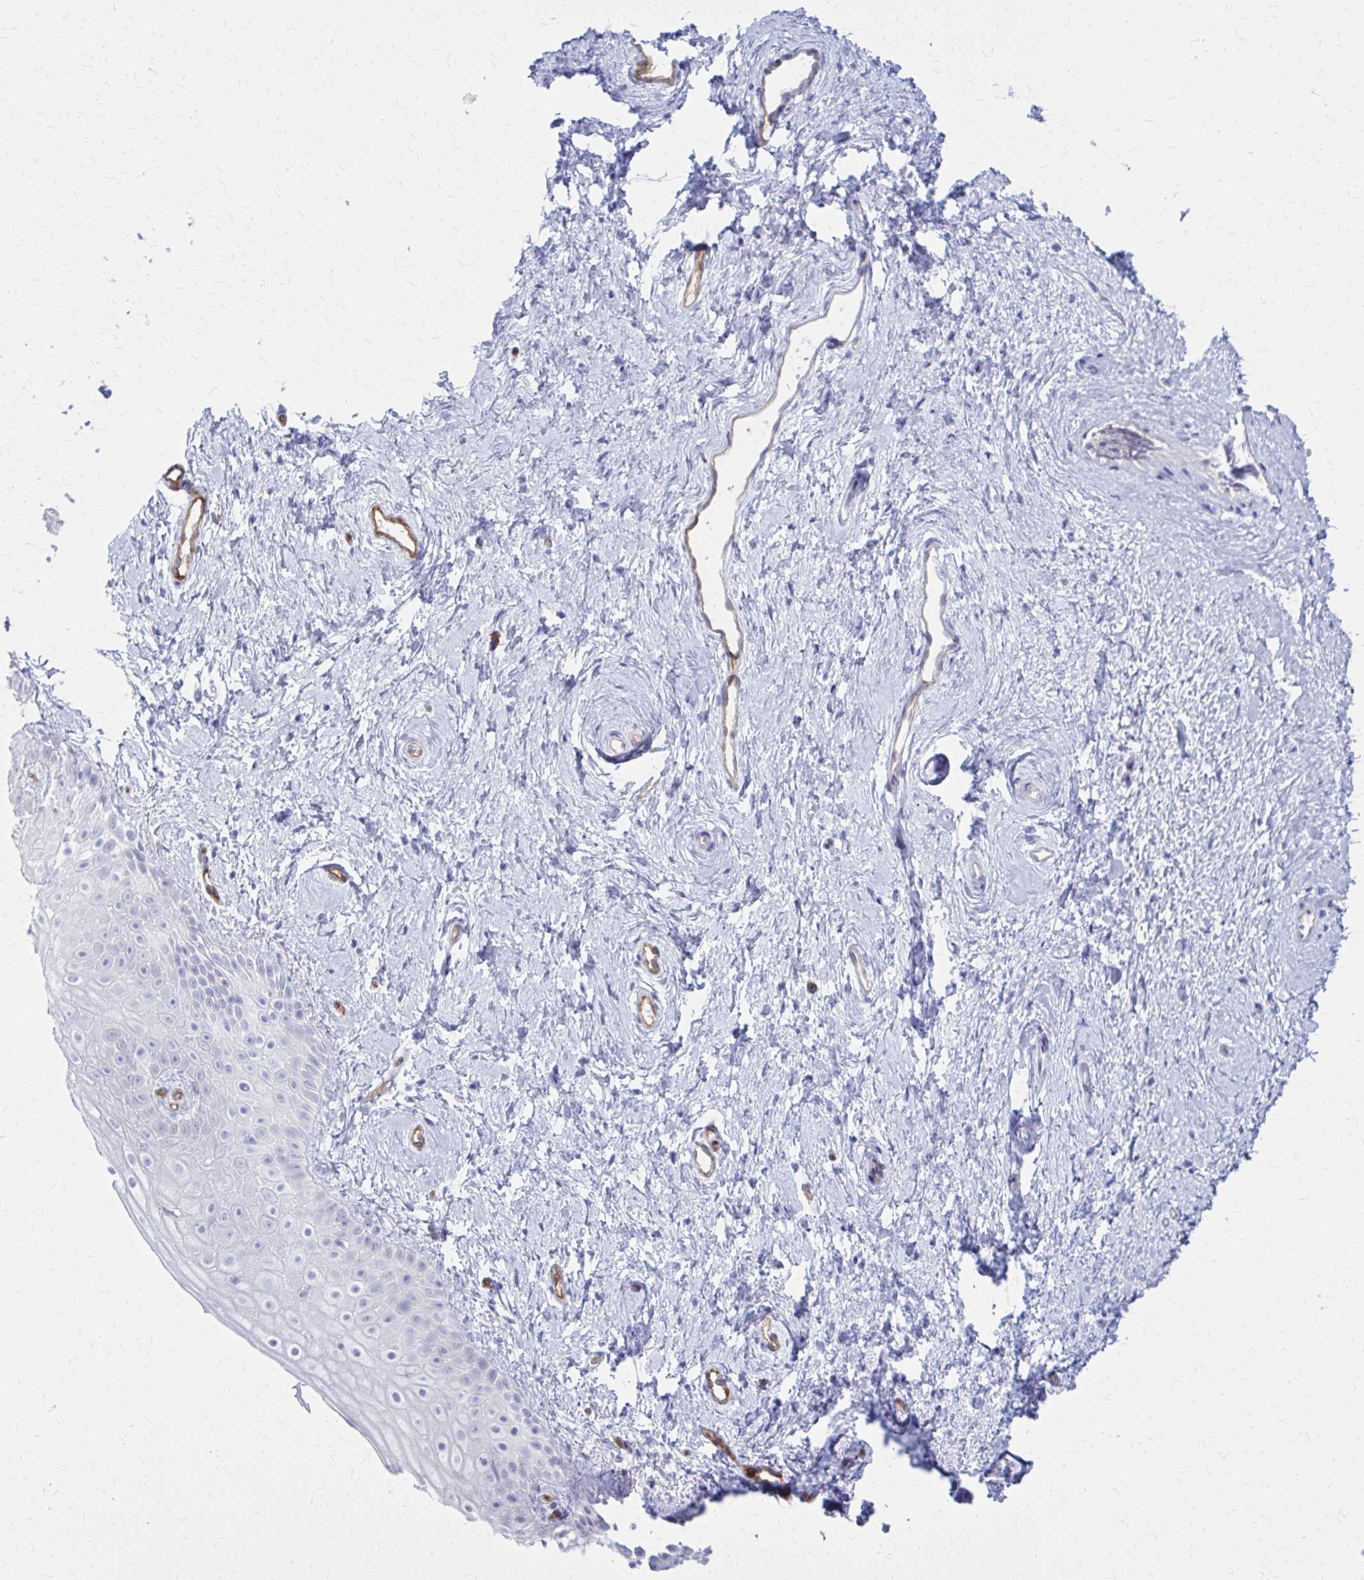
{"staining": {"intensity": "negative", "quantity": "none", "location": "none"}, "tissue": "vagina", "cell_type": "Squamous epithelial cells", "image_type": "normal", "snomed": [{"axis": "morphology", "description": "Normal tissue, NOS"}, {"axis": "topography", "description": "Vagina"}], "caption": "Squamous epithelial cells show no significant protein staining in unremarkable vagina. The staining is performed using DAB brown chromogen with nuclei counter-stained in using hematoxylin.", "gene": "CLIC2", "patient": {"sex": "female", "age": 38}}